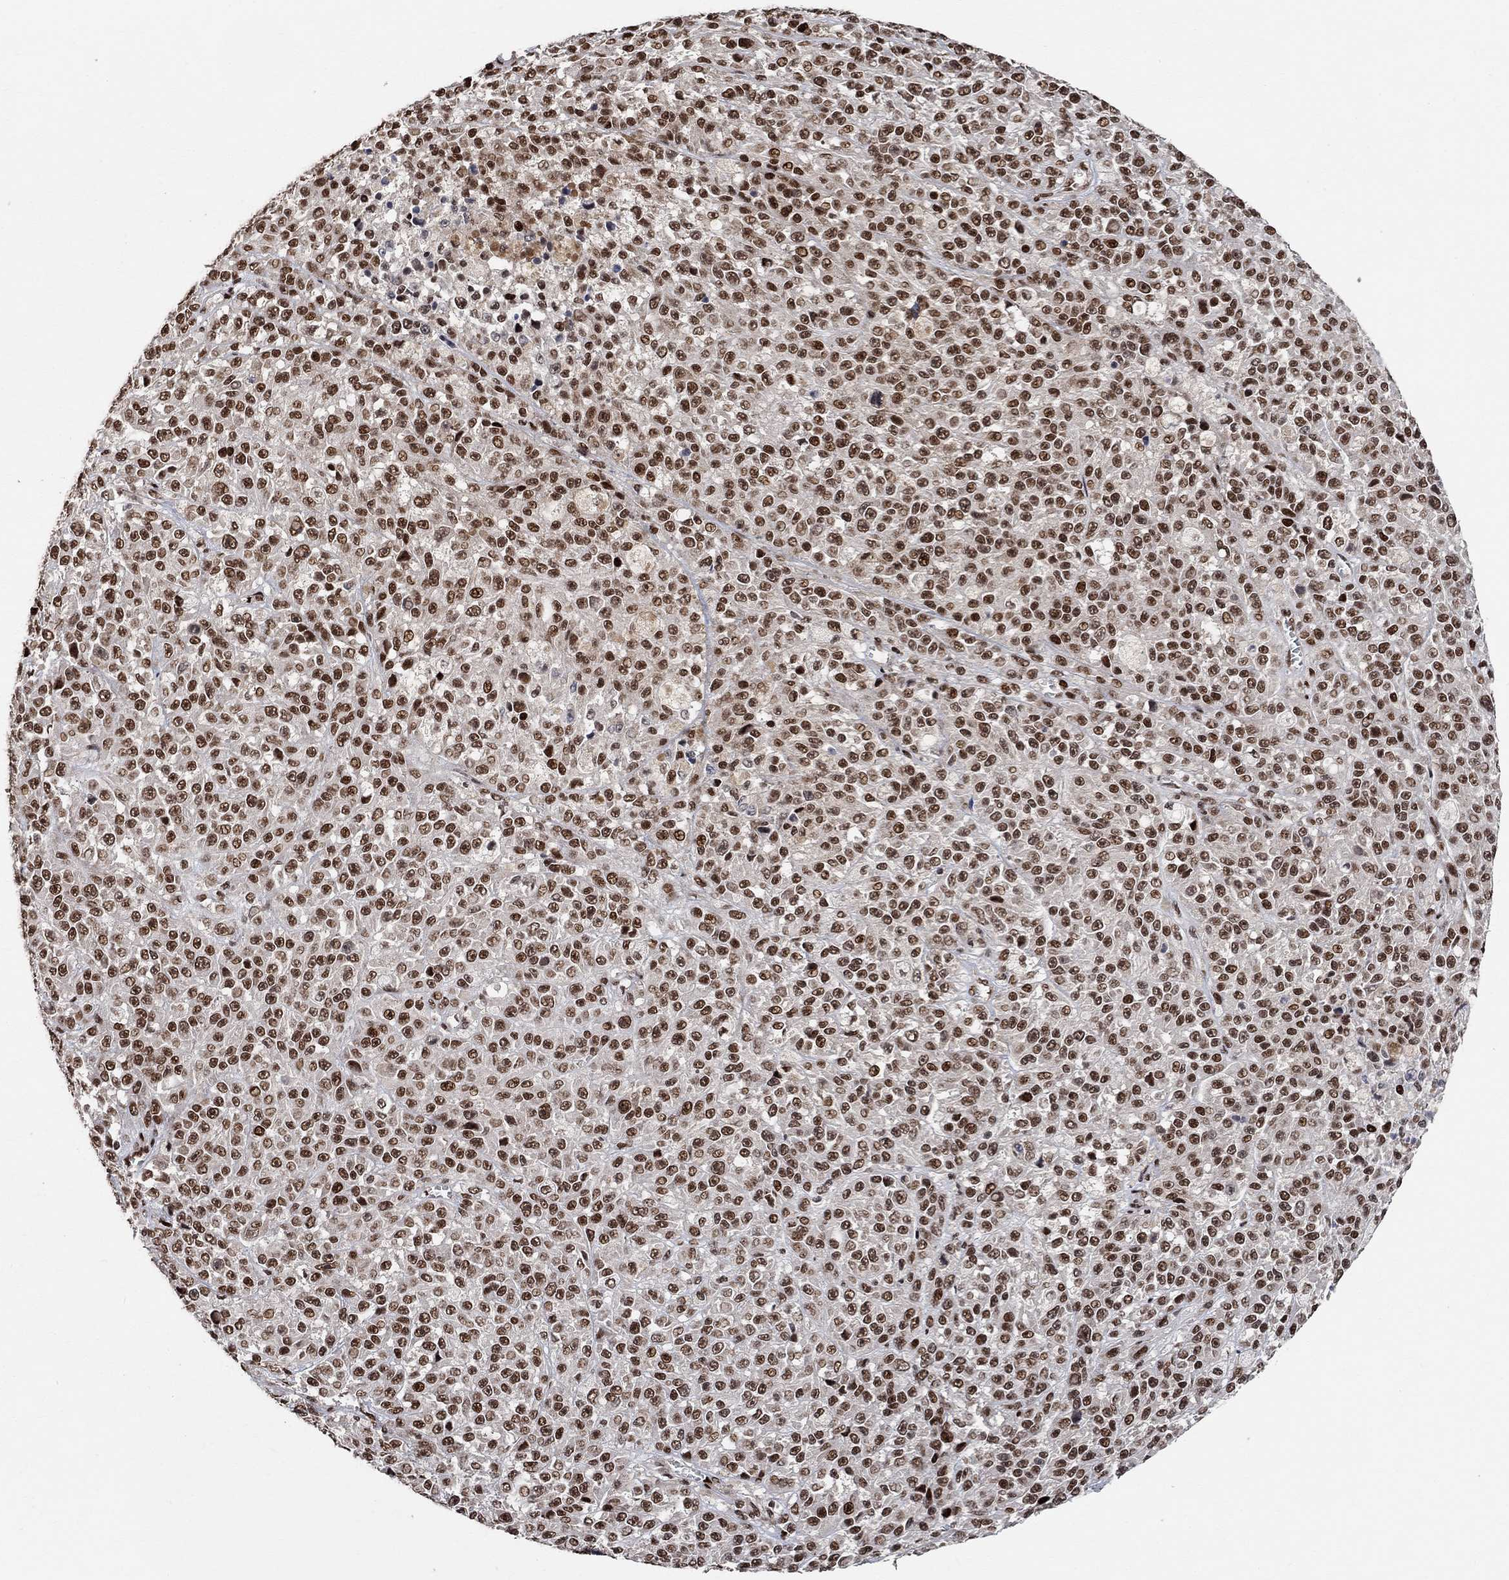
{"staining": {"intensity": "strong", "quantity": ">75%", "location": "nuclear"}, "tissue": "melanoma", "cell_type": "Tumor cells", "image_type": "cancer", "snomed": [{"axis": "morphology", "description": "Malignant melanoma, NOS"}, {"axis": "topography", "description": "Skin"}], "caption": "A brown stain labels strong nuclear positivity of a protein in human malignant melanoma tumor cells.", "gene": "E4F1", "patient": {"sex": "female", "age": 58}}